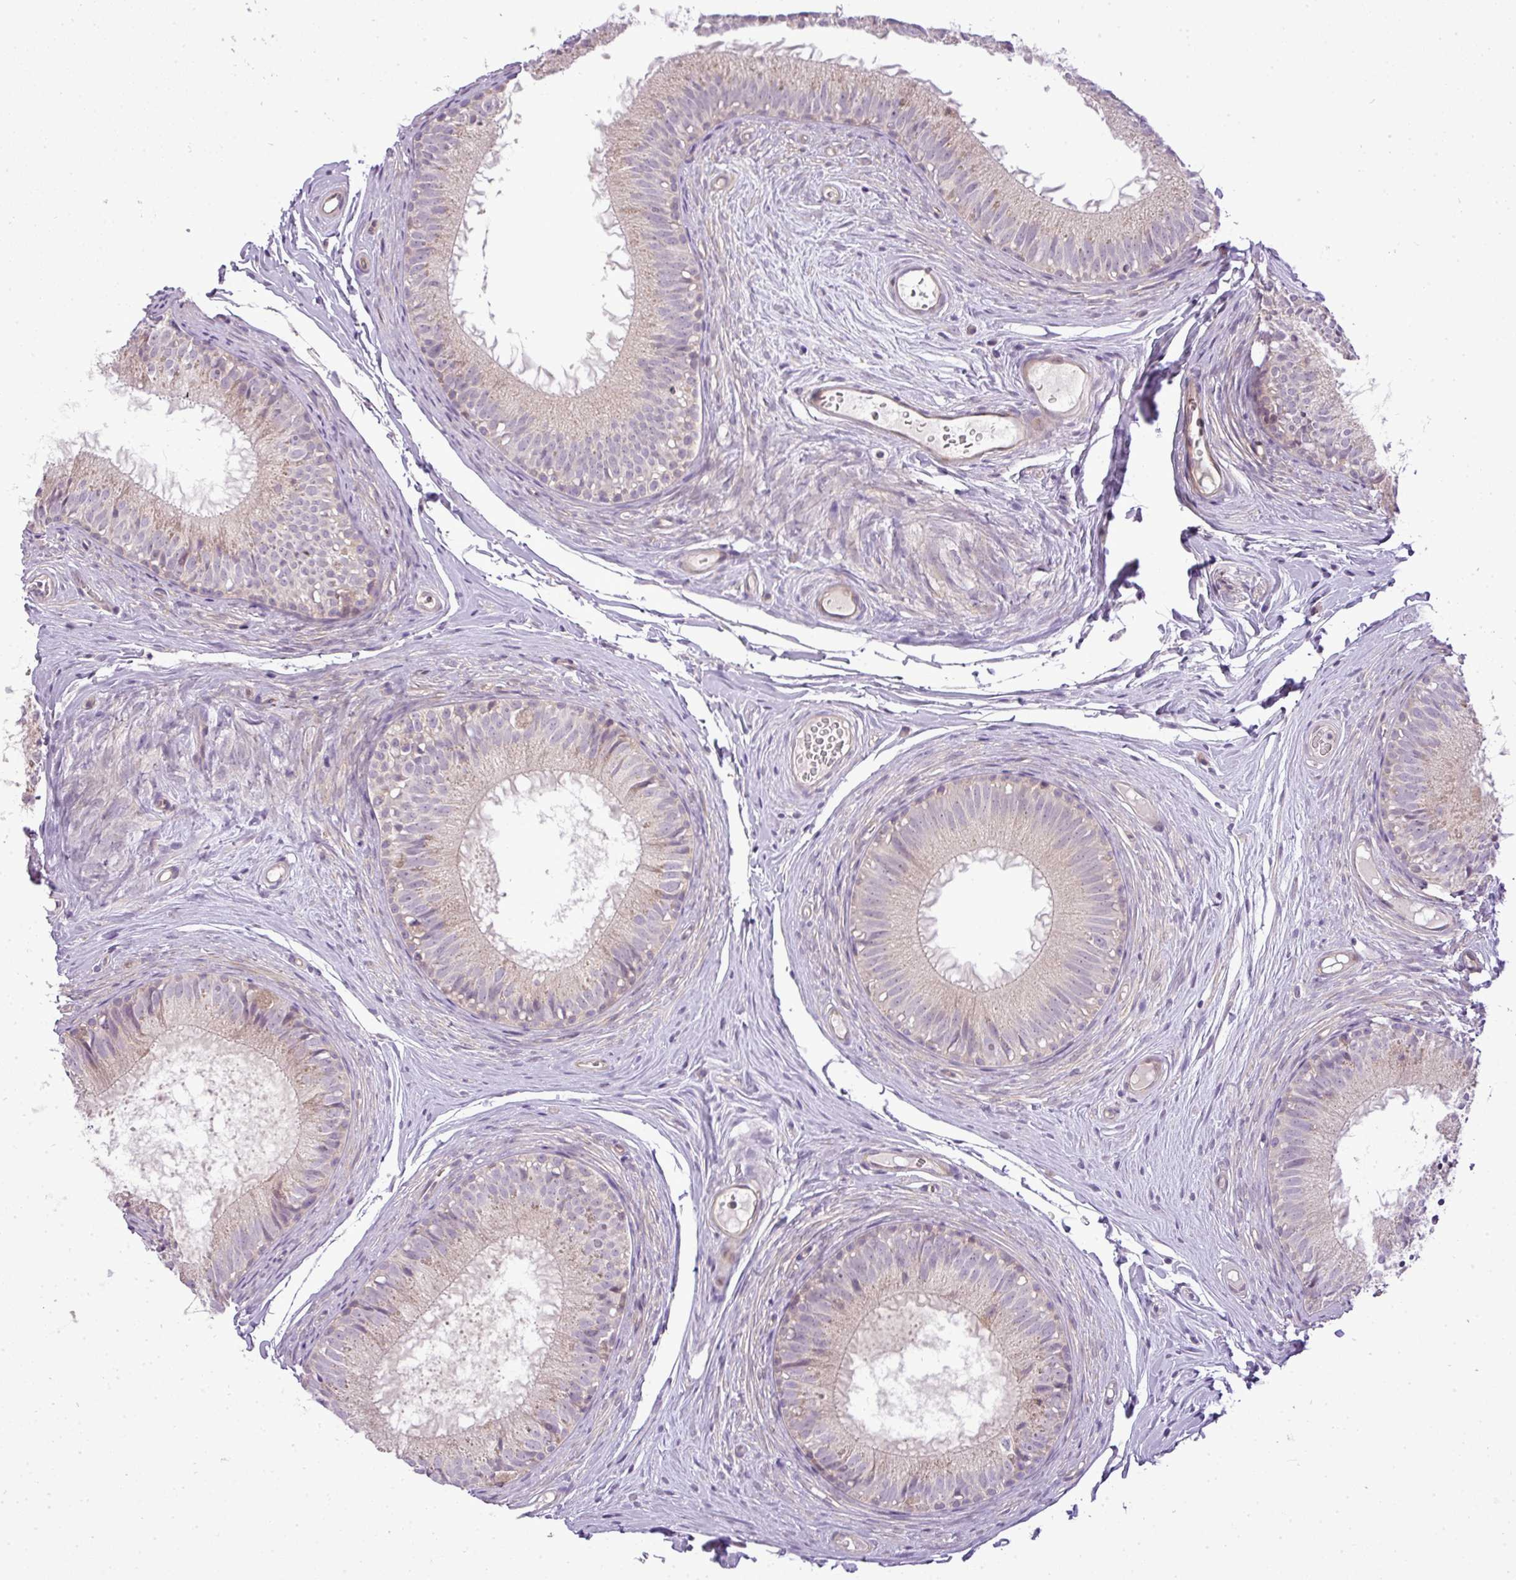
{"staining": {"intensity": "weak", "quantity": "<25%", "location": "cytoplasmic/membranous"}, "tissue": "epididymis", "cell_type": "Glandular cells", "image_type": "normal", "snomed": [{"axis": "morphology", "description": "Normal tissue, NOS"}, {"axis": "topography", "description": "Epididymis"}], "caption": "There is no significant staining in glandular cells of epididymis. The staining was performed using DAB to visualize the protein expression in brown, while the nuclei were stained in blue with hematoxylin (Magnification: 20x).", "gene": "ZDHHC1", "patient": {"sex": "male", "age": 25}}